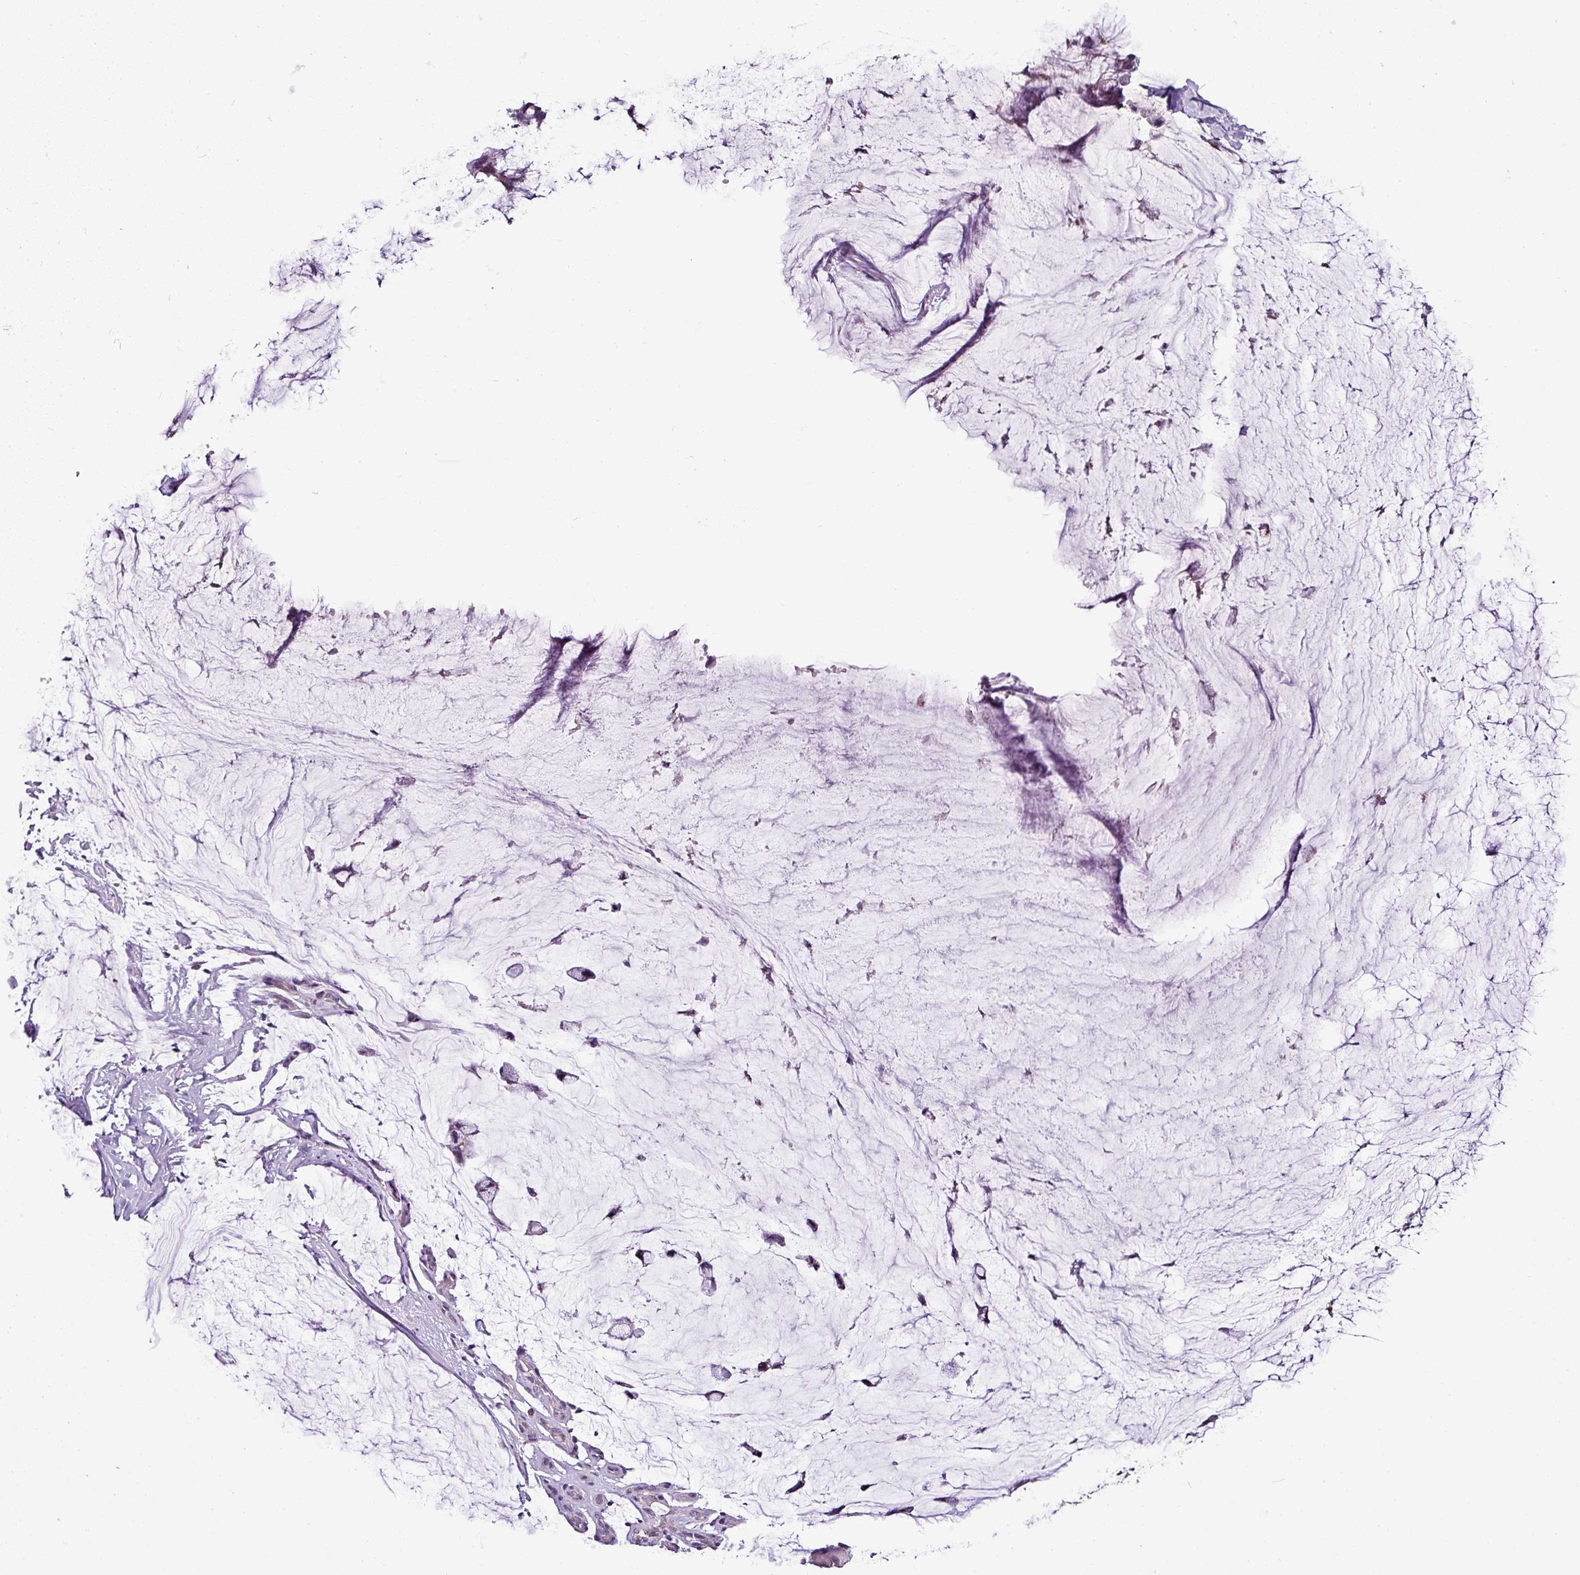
{"staining": {"intensity": "negative", "quantity": "none", "location": "none"}, "tissue": "ovarian cancer", "cell_type": "Tumor cells", "image_type": "cancer", "snomed": [{"axis": "morphology", "description": "Cystadenocarcinoma, mucinous, NOS"}, {"axis": "topography", "description": "Ovary"}], "caption": "The immunohistochemistry histopathology image has no significant positivity in tumor cells of ovarian mucinous cystadenocarcinoma tissue.", "gene": "TEX30", "patient": {"sex": "female", "age": 39}}